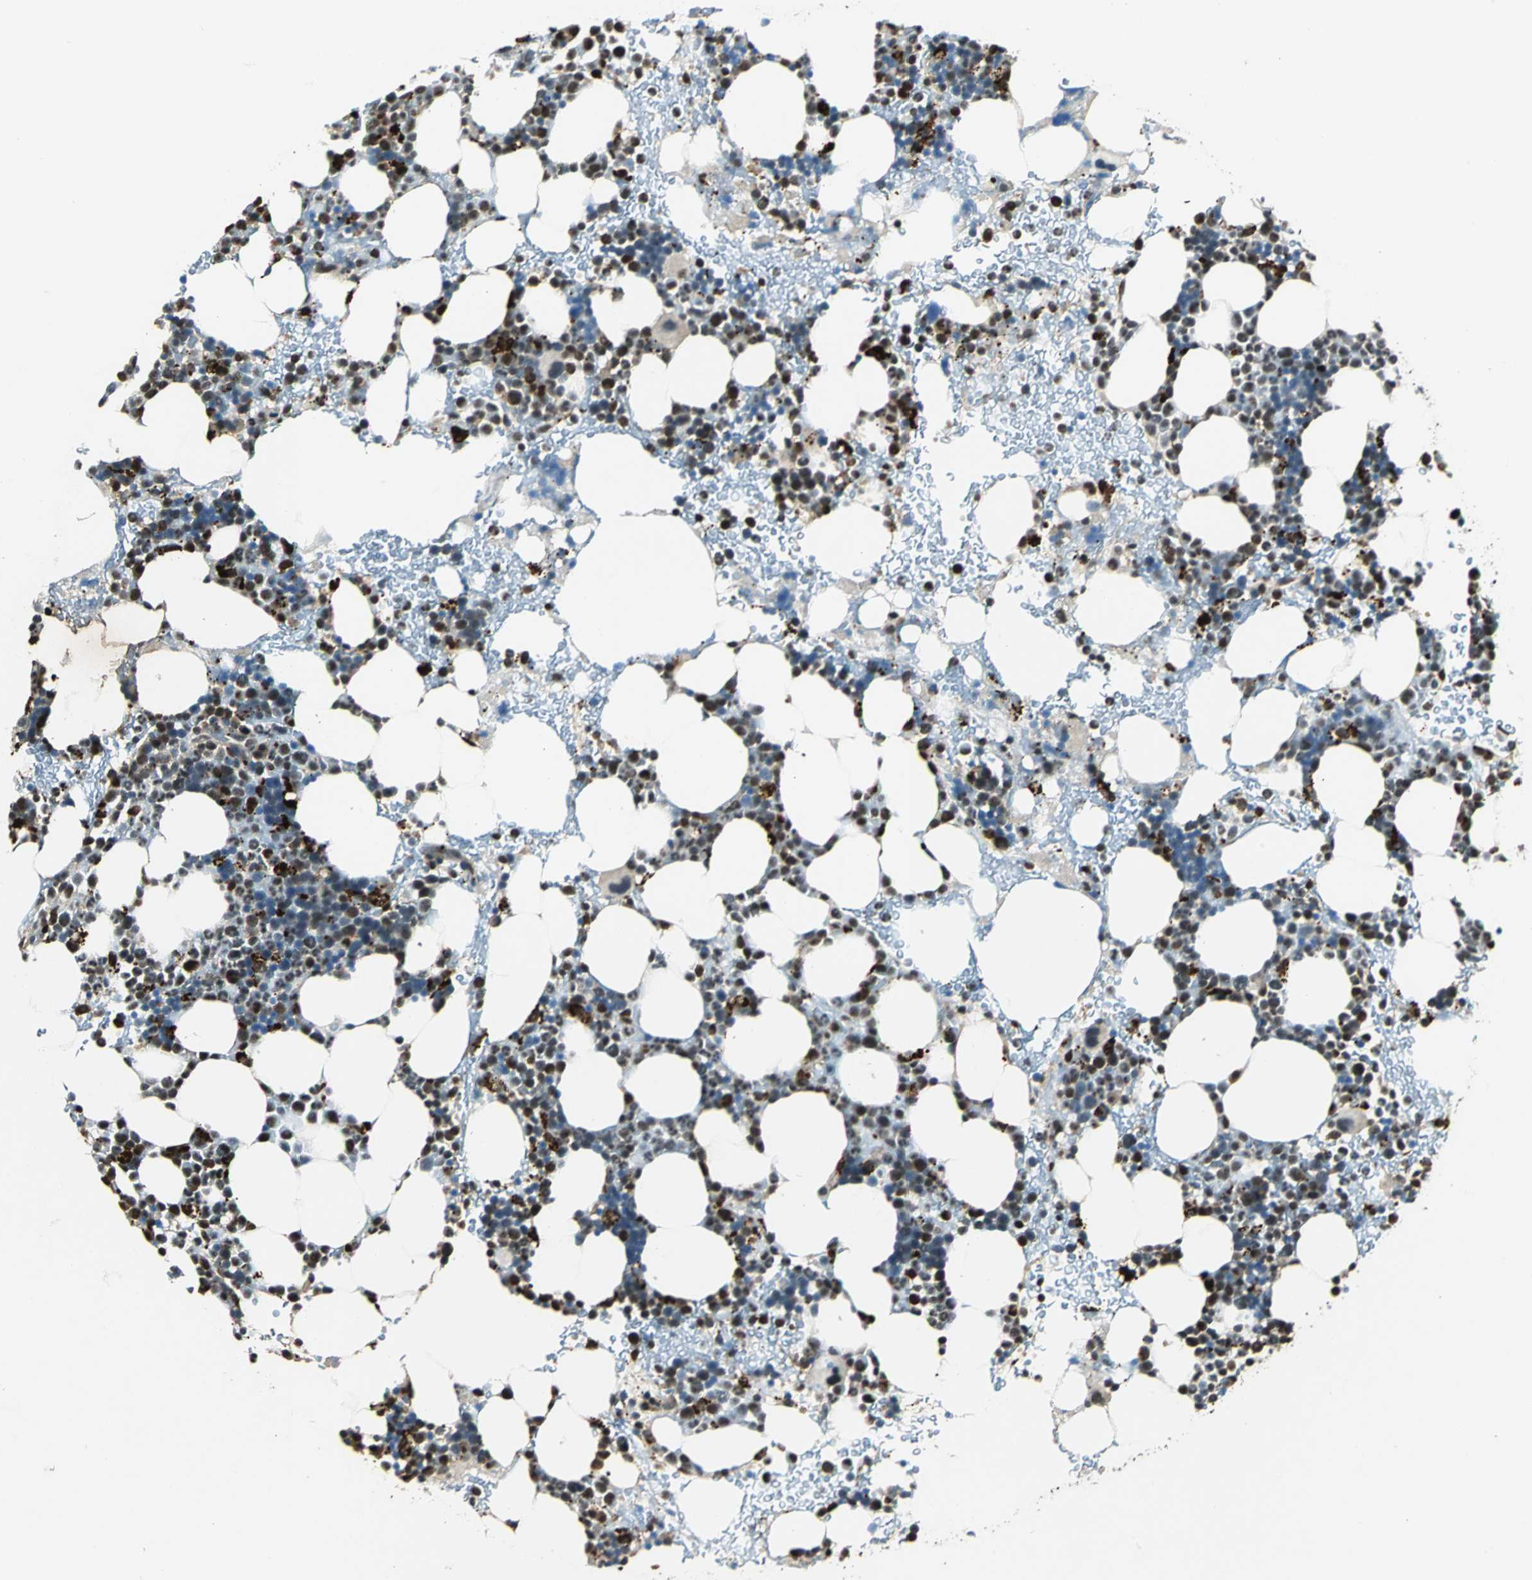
{"staining": {"intensity": "moderate", "quantity": "25%-75%", "location": "cytoplasmic/membranous,nuclear"}, "tissue": "bone marrow", "cell_type": "Hematopoietic cells", "image_type": "normal", "snomed": [{"axis": "morphology", "description": "Normal tissue, NOS"}, {"axis": "topography", "description": "Bone marrow"}], "caption": "This histopathology image shows IHC staining of unremarkable human bone marrow, with medium moderate cytoplasmic/membranous,nuclear expression in approximately 25%-75% of hematopoietic cells.", "gene": "PPP1R13L", "patient": {"sex": "male", "age": 17}}